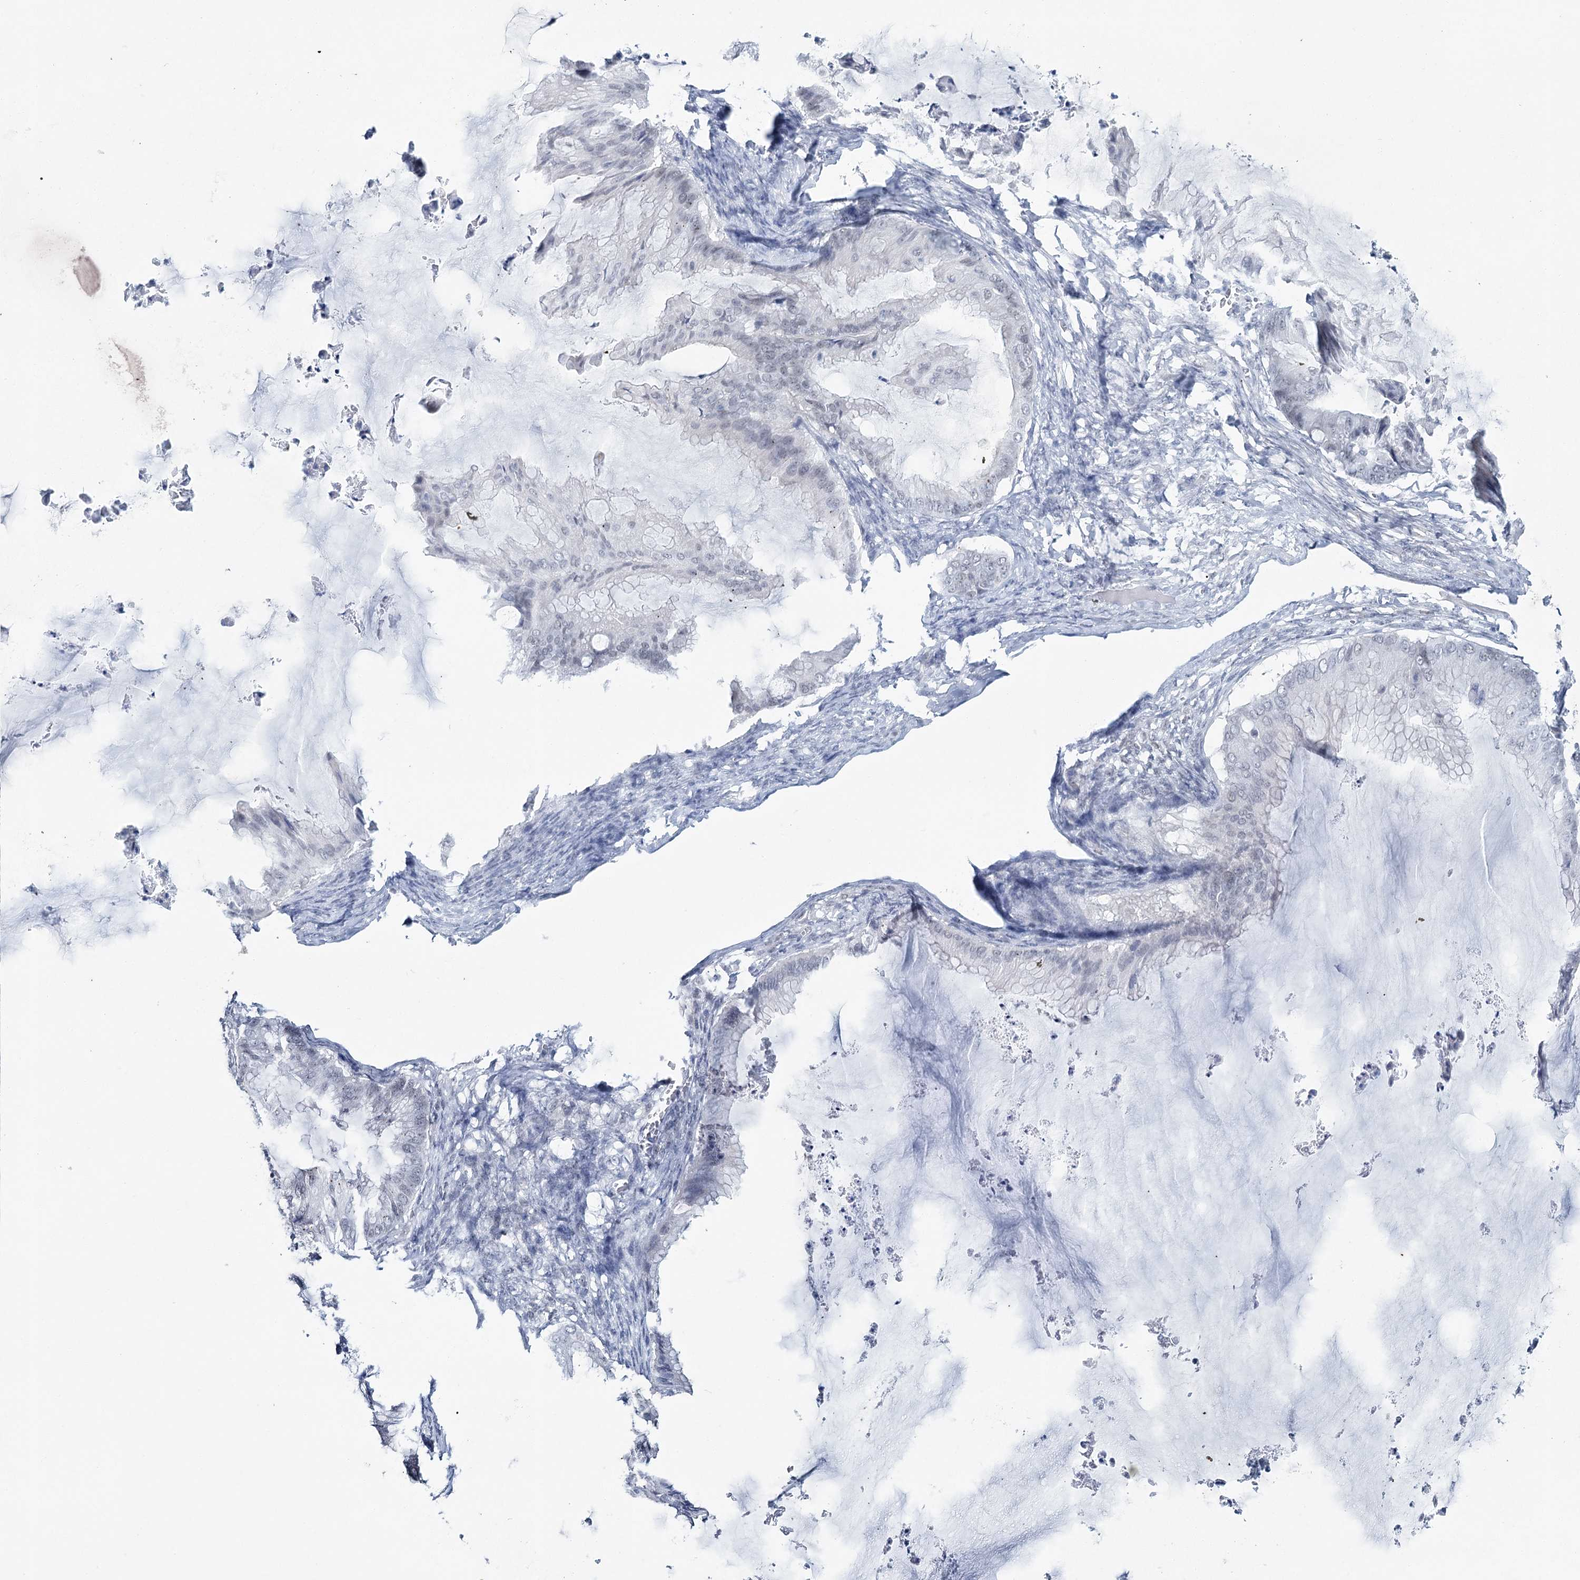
{"staining": {"intensity": "weak", "quantity": "<25%", "location": "nuclear"}, "tissue": "ovarian cancer", "cell_type": "Tumor cells", "image_type": "cancer", "snomed": [{"axis": "morphology", "description": "Cystadenocarcinoma, mucinous, NOS"}, {"axis": "topography", "description": "Ovary"}], "caption": "DAB (3,3'-diaminobenzidine) immunohistochemical staining of human ovarian mucinous cystadenocarcinoma shows no significant positivity in tumor cells. (Immunohistochemistry (ihc), brightfield microscopy, high magnification).", "gene": "ZC3H8", "patient": {"sex": "female", "age": 71}}